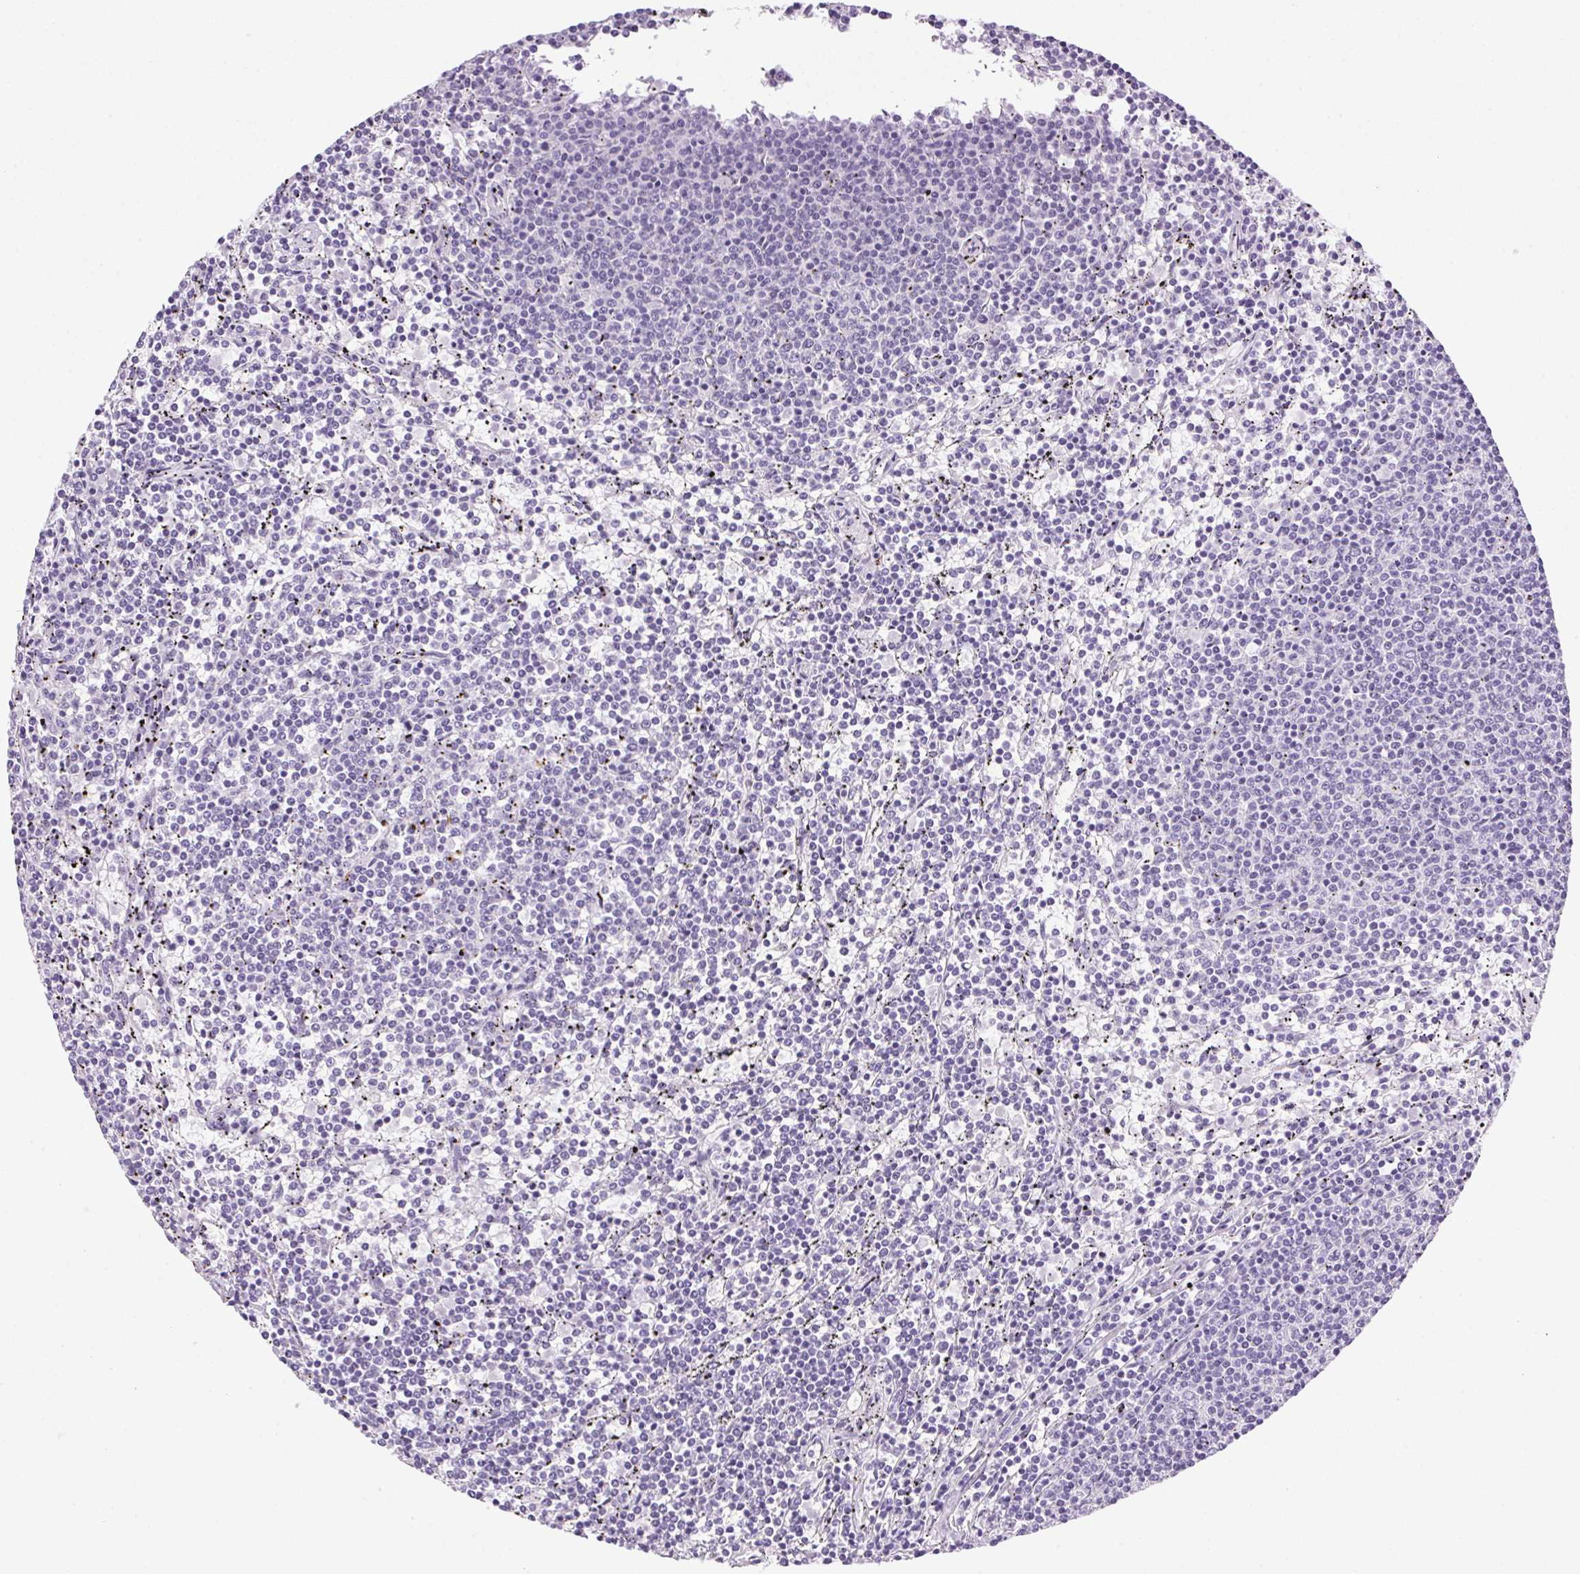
{"staining": {"intensity": "negative", "quantity": "none", "location": "none"}, "tissue": "lymphoma", "cell_type": "Tumor cells", "image_type": "cancer", "snomed": [{"axis": "morphology", "description": "Malignant lymphoma, non-Hodgkin's type, Low grade"}, {"axis": "topography", "description": "Spleen"}], "caption": "IHC micrograph of malignant lymphoma, non-Hodgkin's type (low-grade) stained for a protein (brown), which demonstrates no expression in tumor cells.", "gene": "POPDC2", "patient": {"sex": "female", "age": 50}}